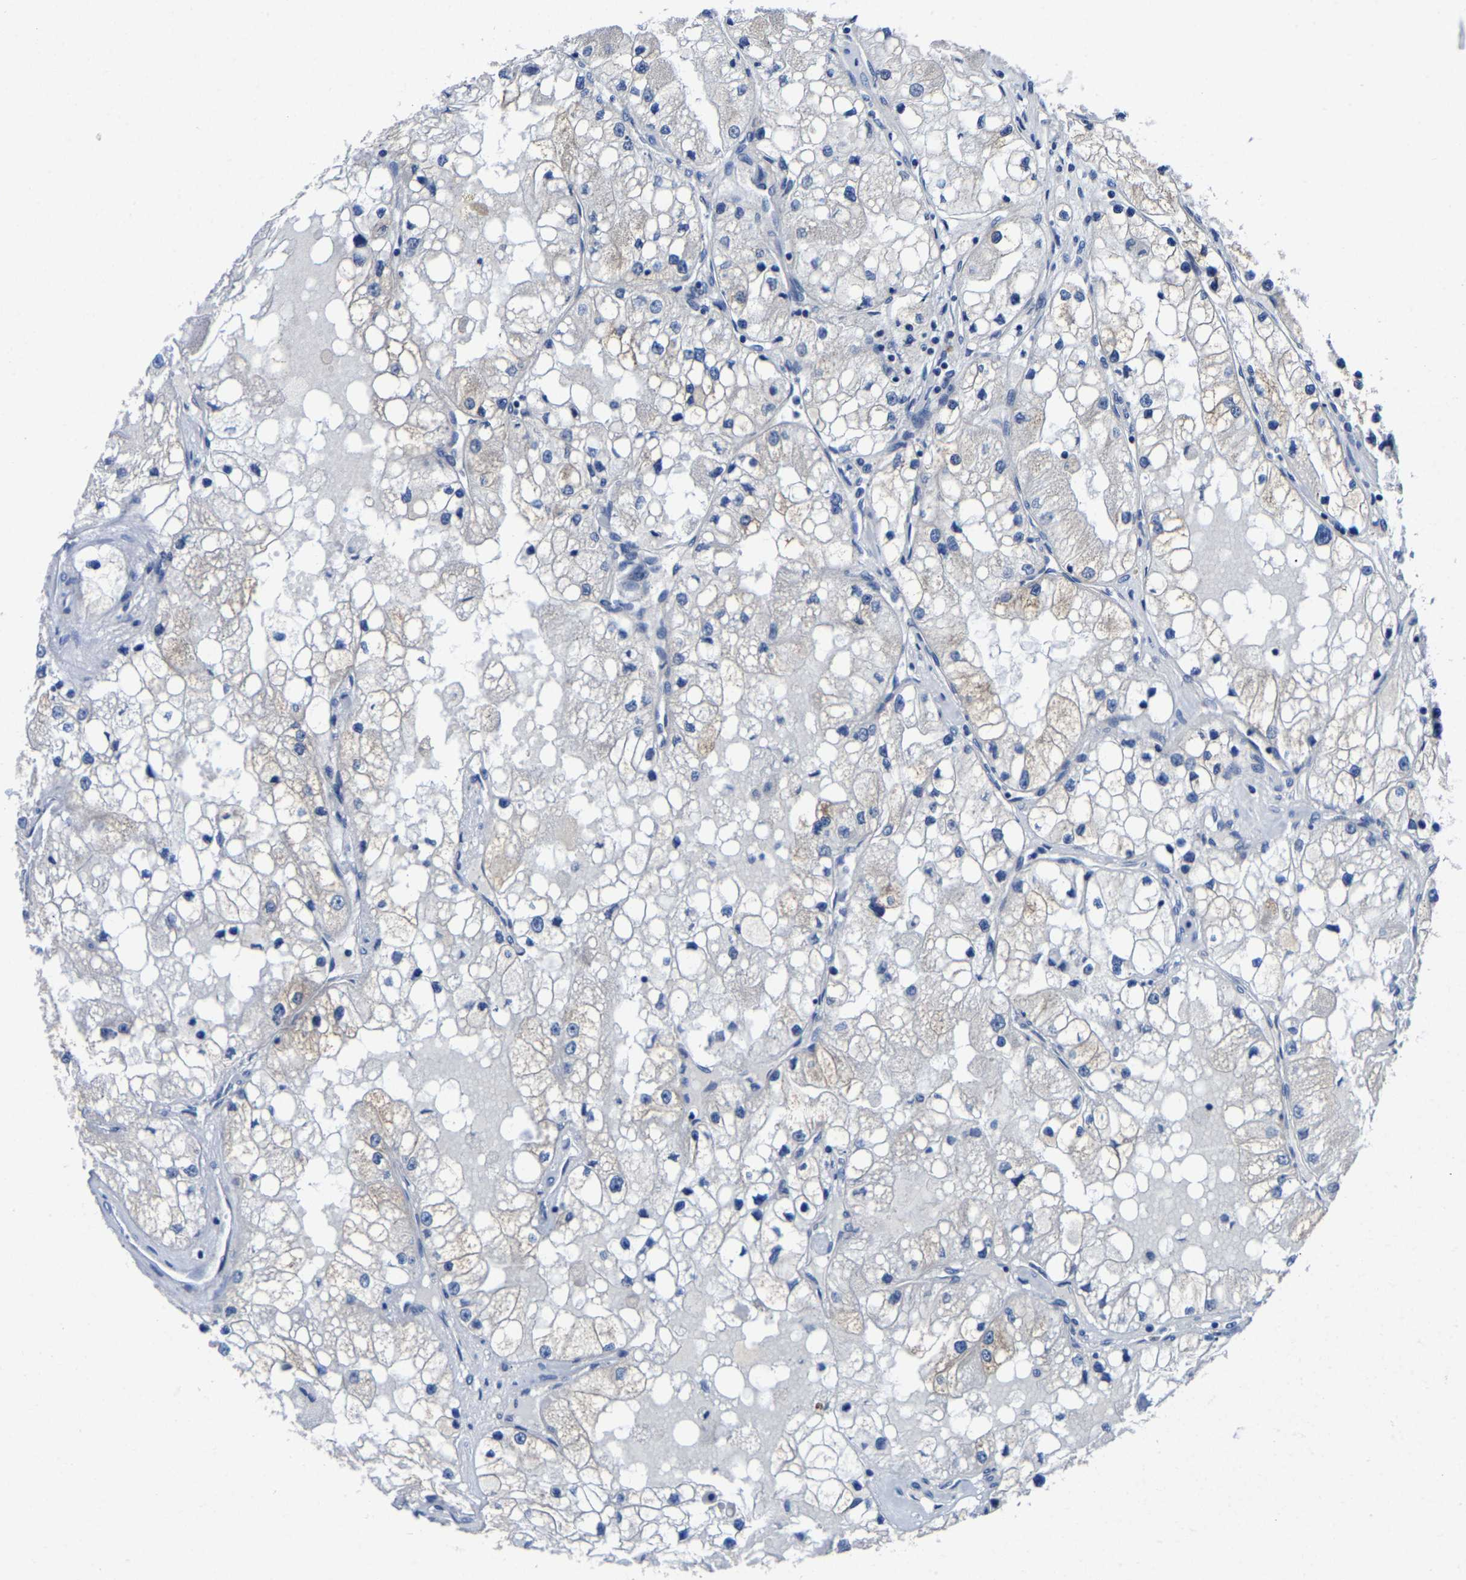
{"staining": {"intensity": "weak", "quantity": ">75%", "location": "cytoplasmic/membranous"}, "tissue": "renal cancer", "cell_type": "Tumor cells", "image_type": "cancer", "snomed": [{"axis": "morphology", "description": "Adenocarcinoma, NOS"}, {"axis": "topography", "description": "Kidney"}], "caption": "This image reveals renal cancer (adenocarcinoma) stained with immunohistochemistry to label a protein in brown. The cytoplasmic/membranous of tumor cells show weak positivity for the protein. Nuclei are counter-stained blue.", "gene": "EBAG9", "patient": {"sex": "male", "age": 68}}